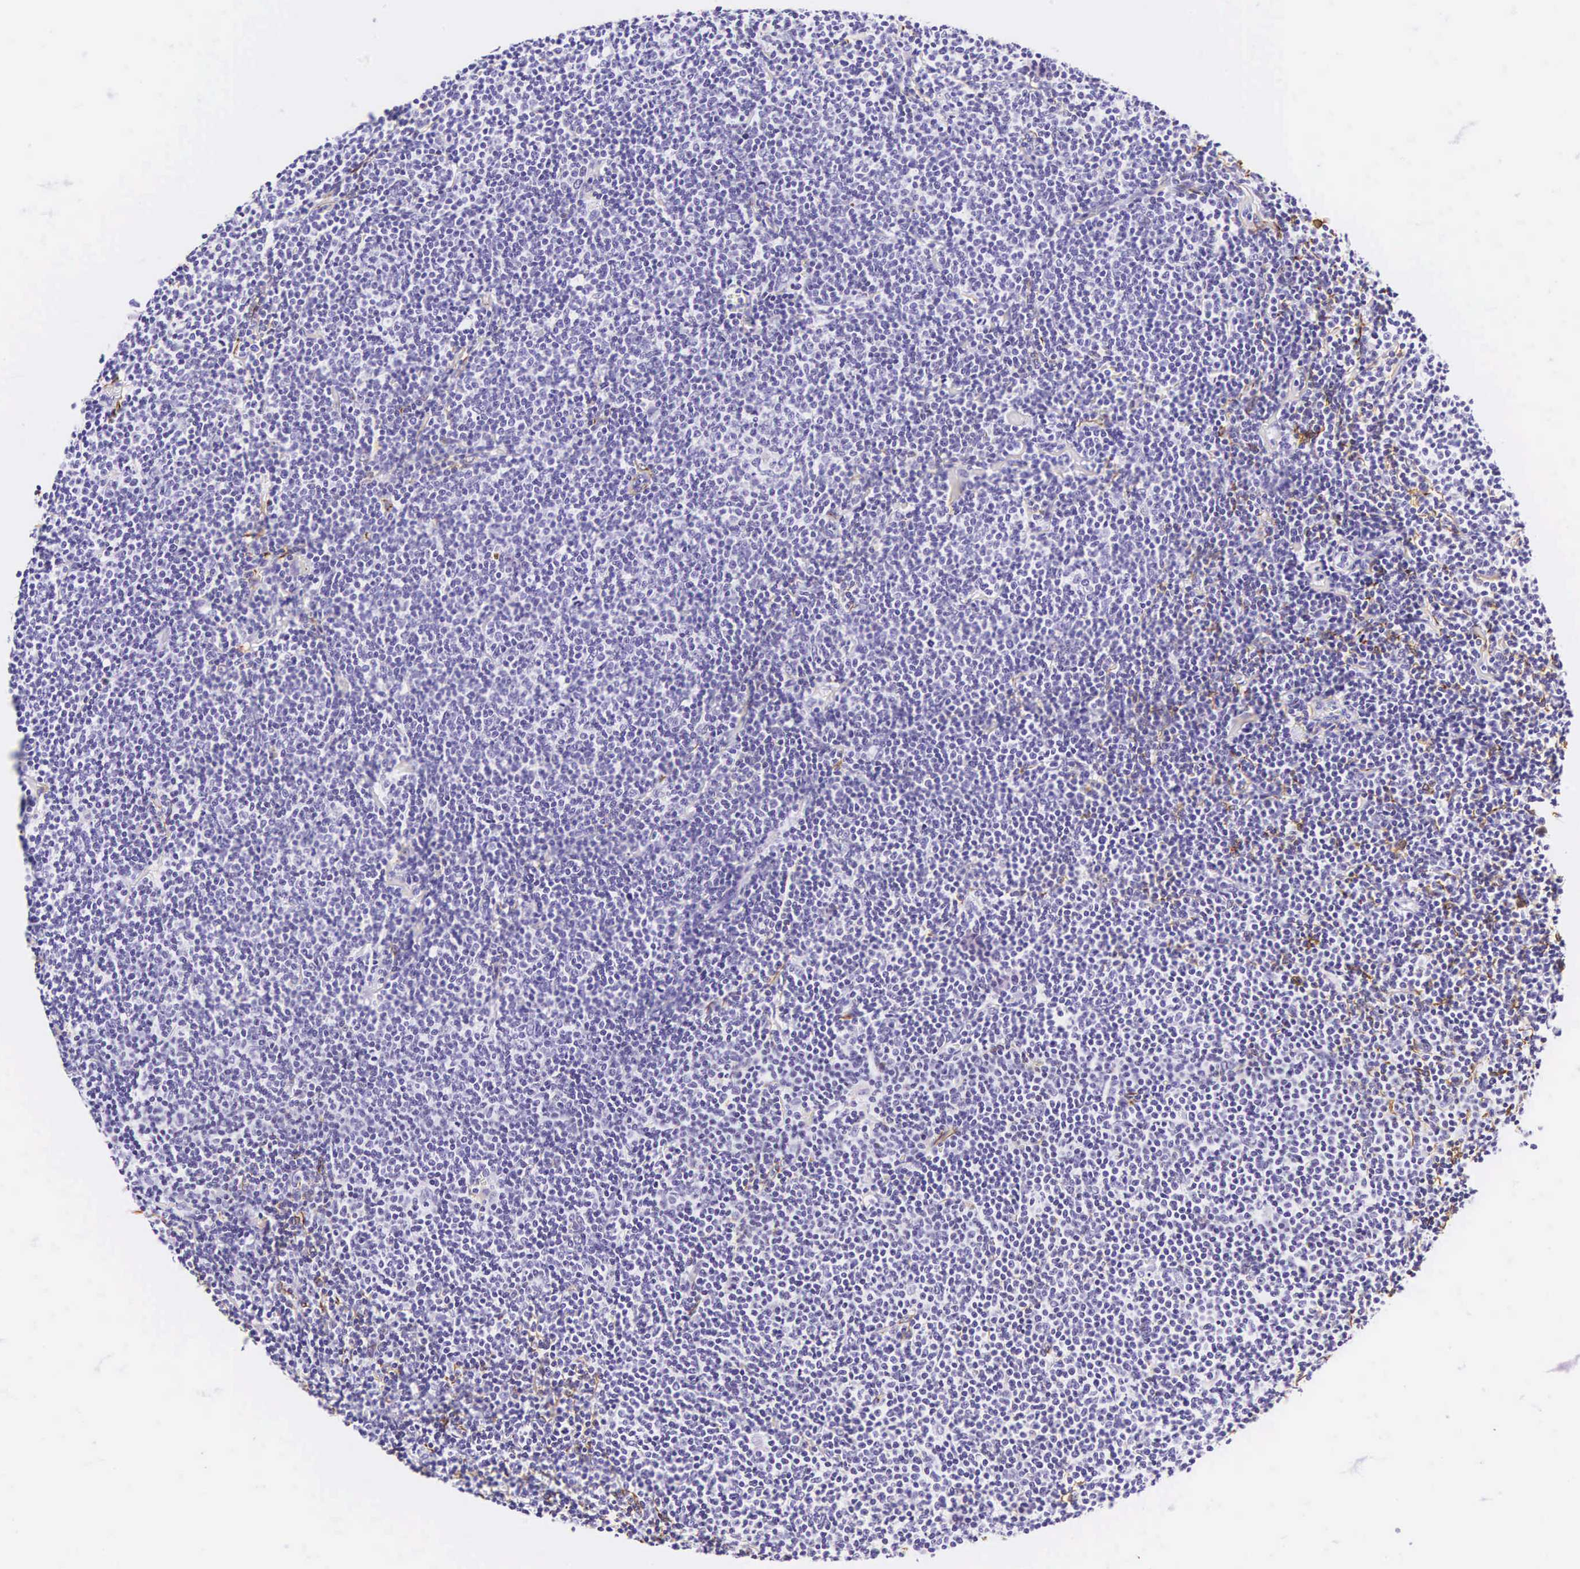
{"staining": {"intensity": "negative", "quantity": "none", "location": "none"}, "tissue": "lymphoma", "cell_type": "Tumor cells", "image_type": "cancer", "snomed": [{"axis": "morphology", "description": "Malignant lymphoma, non-Hodgkin's type, Low grade"}, {"axis": "topography", "description": "Lymph node"}], "caption": "Protein analysis of low-grade malignant lymphoma, non-Hodgkin's type reveals no significant expression in tumor cells.", "gene": "KRT18", "patient": {"sex": "male", "age": 65}}